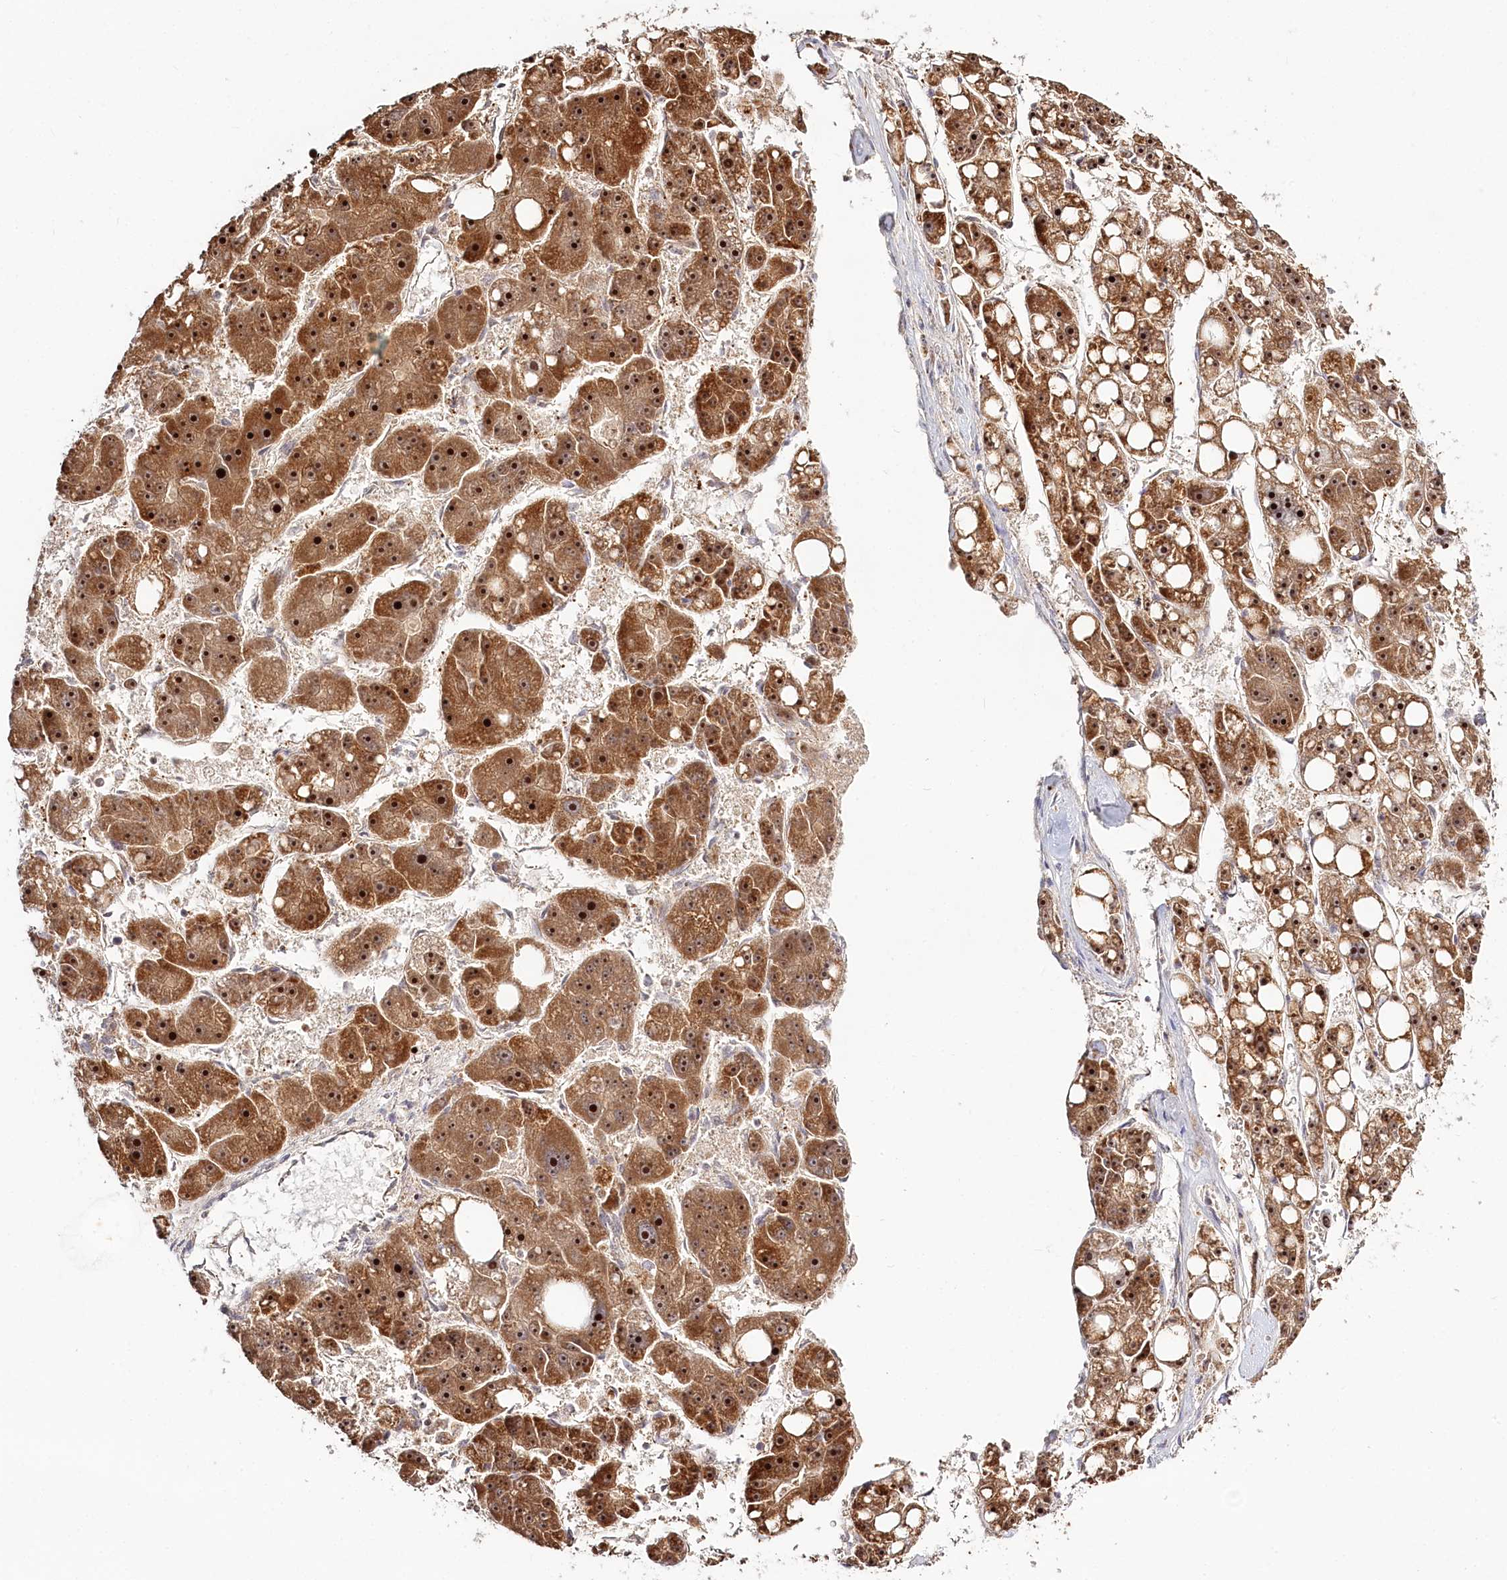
{"staining": {"intensity": "strong", "quantity": ">75%", "location": "cytoplasmic/membranous,nuclear"}, "tissue": "liver cancer", "cell_type": "Tumor cells", "image_type": "cancer", "snomed": [{"axis": "morphology", "description": "Carcinoma, Hepatocellular, NOS"}, {"axis": "topography", "description": "Liver"}], "caption": "Liver hepatocellular carcinoma stained for a protein demonstrates strong cytoplasmic/membranous and nuclear positivity in tumor cells.", "gene": "RTN4IP1", "patient": {"sex": "female", "age": 61}}